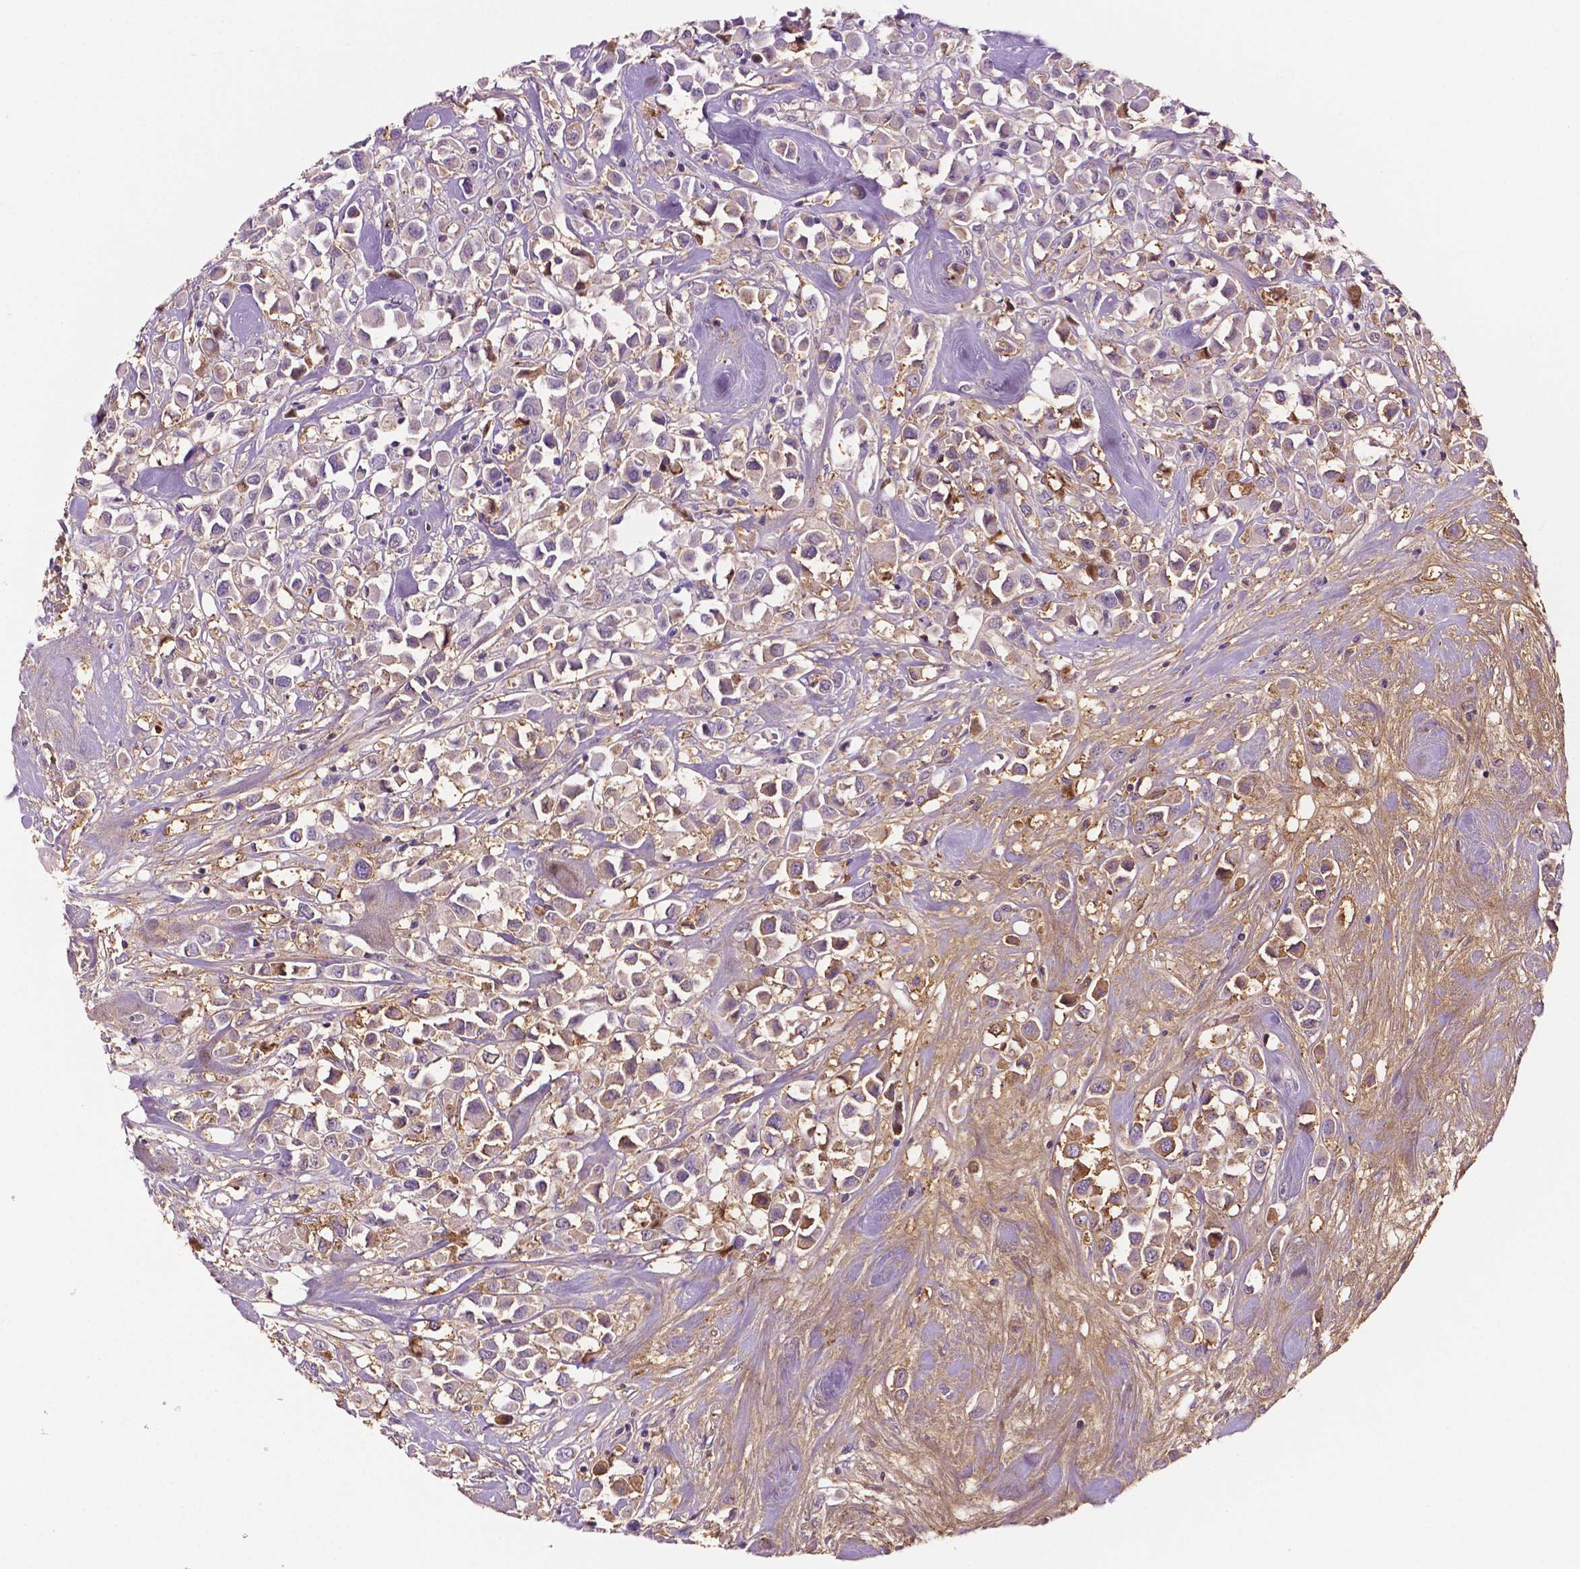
{"staining": {"intensity": "moderate", "quantity": "<25%", "location": "cytoplasmic/membranous"}, "tissue": "breast cancer", "cell_type": "Tumor cells", "image_type": "cancer", "snomed": [{"axis": "morphology", "description": "Duct carcinoma"}, {"axis": "topography", "description": "Breast"}], "caption": "Human breast intraductal carcinoma stained with a protein marker demonstrates moderate staining in tumor cells.", "gene": "FBLN1", "patient": {"sex": "female", "age": 61}}